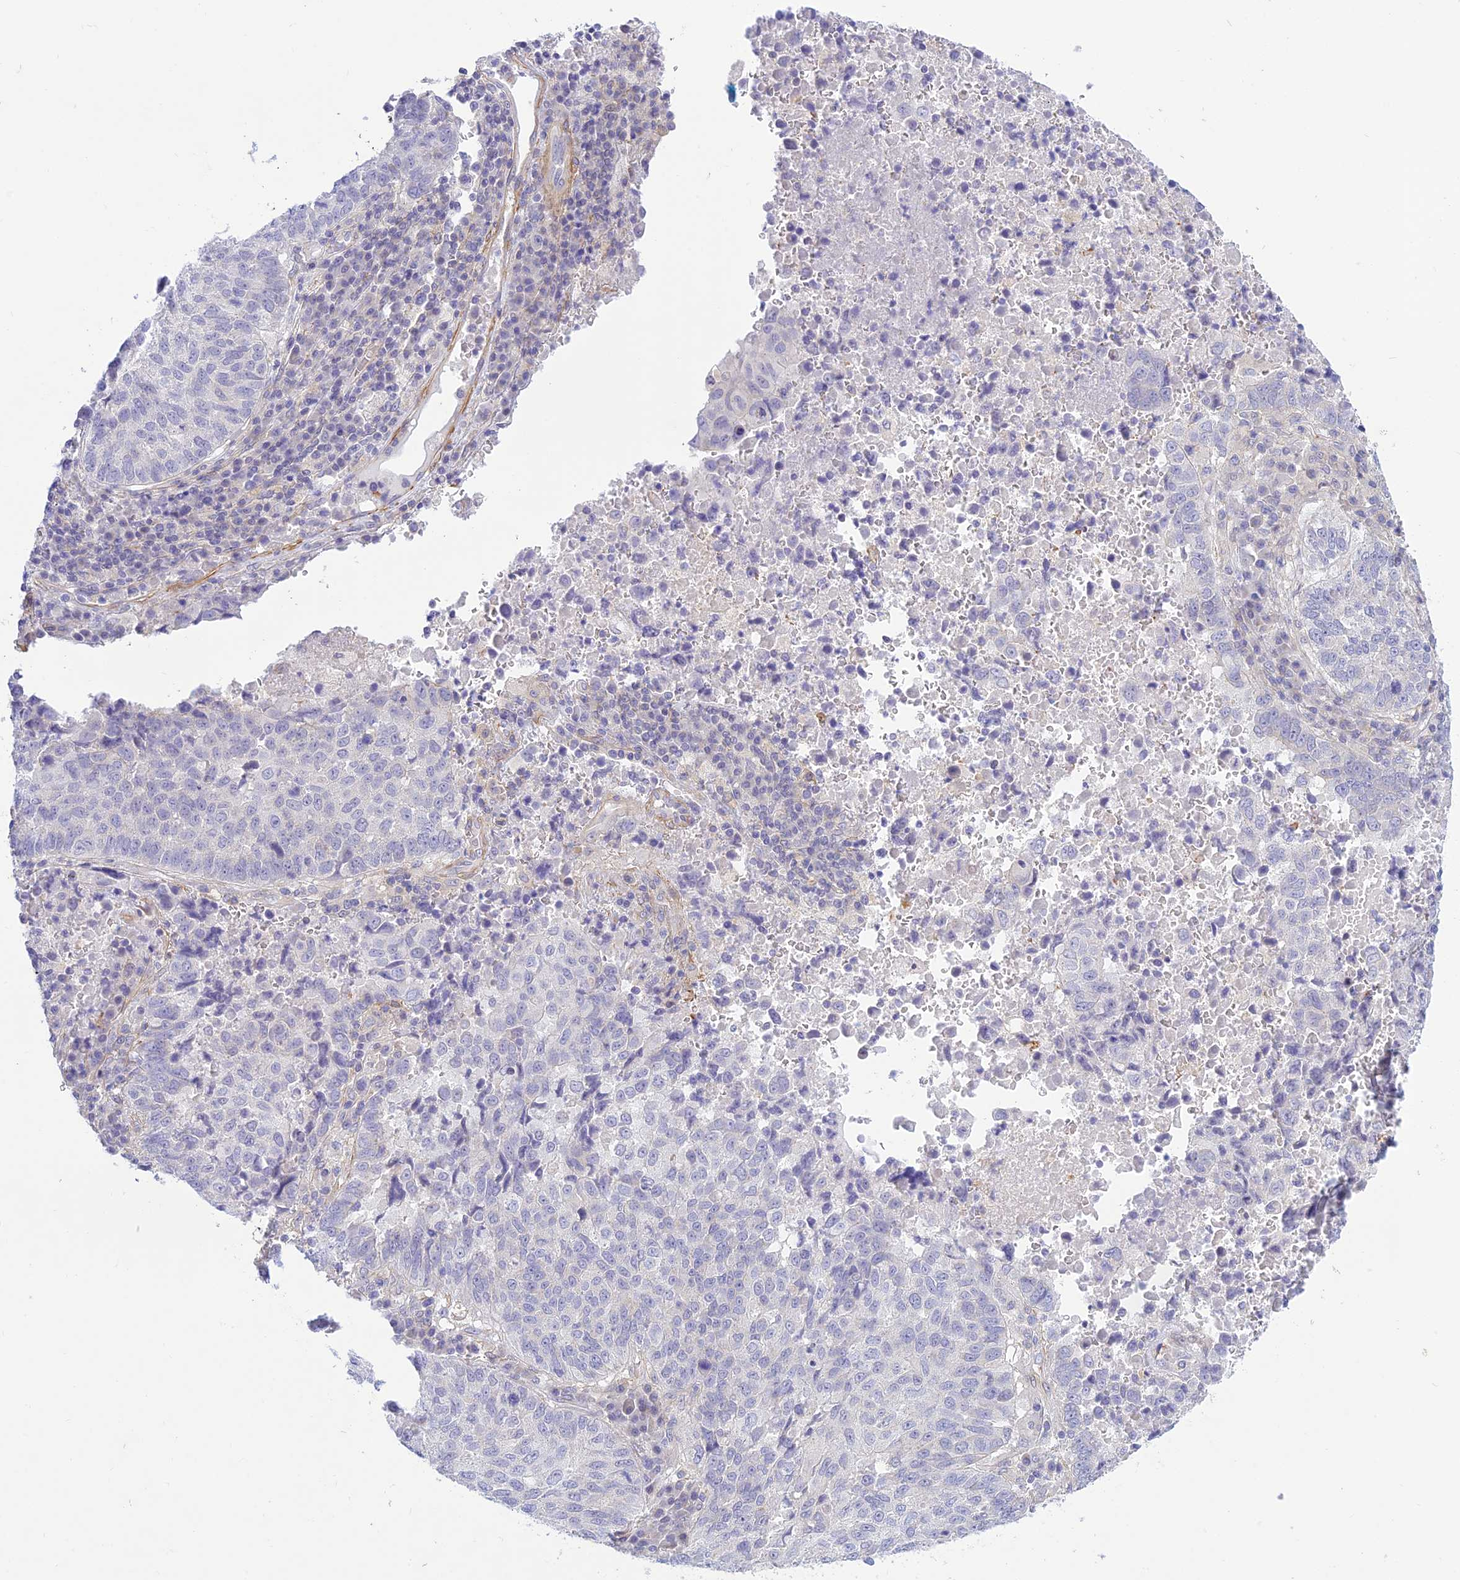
{"staining": {"intensity": "negative", "quantity": "none", "location": "none"}, "tissue": "lung cancer", "cell_type": "Tumor cells", "image_type": "cancer", "snomed": [{"axis": "morphology", "description": "Squamous cell carcinoma, NOS"}, {"axis": "topography", "description": "Lung"}], "caption": "An immunohistochemistry (IHC) image of lung cancer (squamous cell carcinoma) is shown. There is no staining in tumor cells of lung cancer (squamous cell carcinoma).", "gene": "FBXW4", "patient": {"sex": "male", "age": 73}}